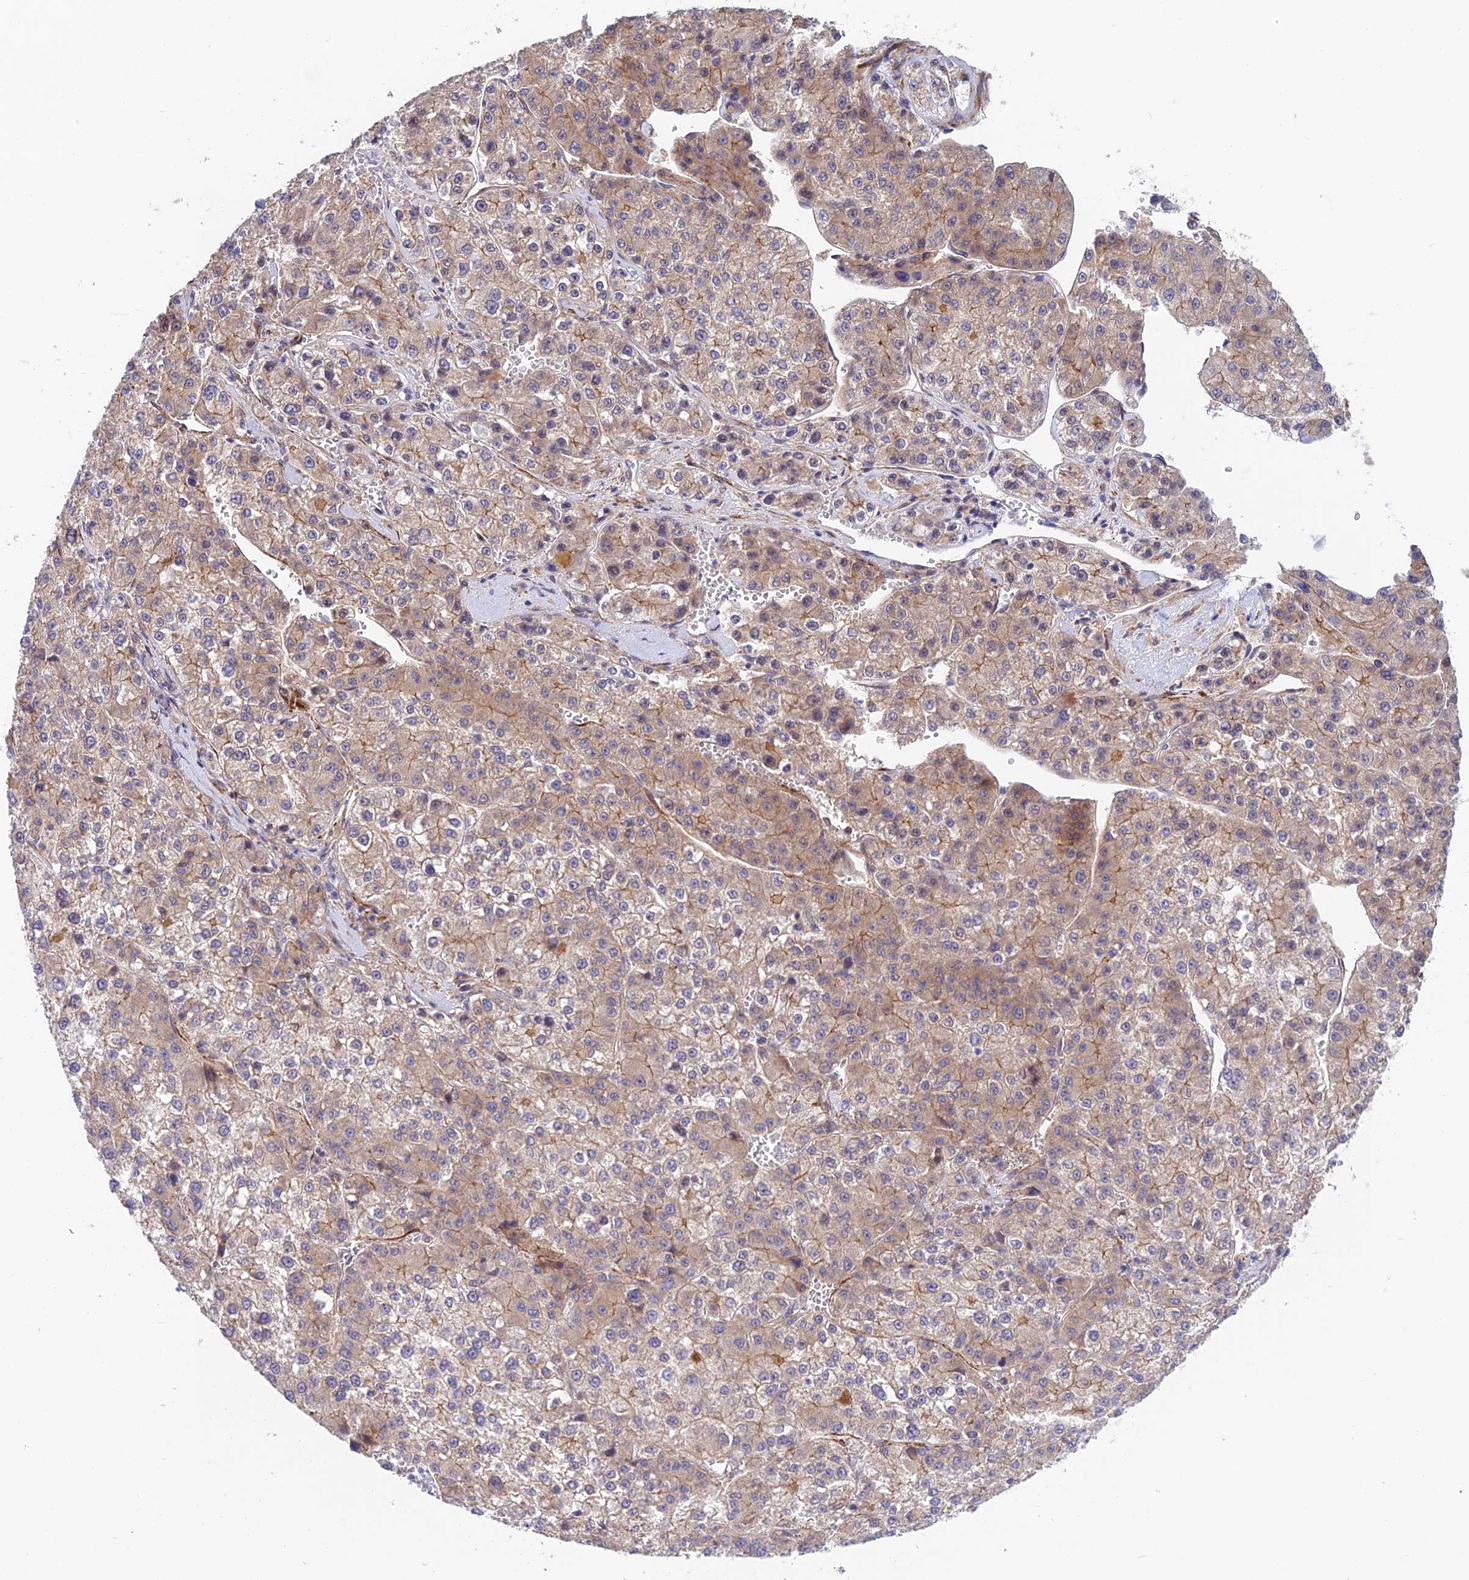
{"staining": {"intensity": "moderate", "quantity": "25%-75%", "location": "cytoplasmic/membranous"}, "tissue": "liver cancer", "cell_type": "Tumor cells", "image_type": "cancer", "snomed": [{"axis": "morphology", "description": "Carcinoma, Hepatocellular, NOS"}, {"axis": "topography", "description": "Liver"}], "caption": "Immunohistochemistry (IHC) (DAB (3,3'-diaminobenzidine)) staining of human liver cancer reveals moderate cytoplasmic/membranous protein staining in approximately 25%-75% of tumor cells.", "gene": "ANKRD50", "patient": {"sex": "female", "age": 73}}